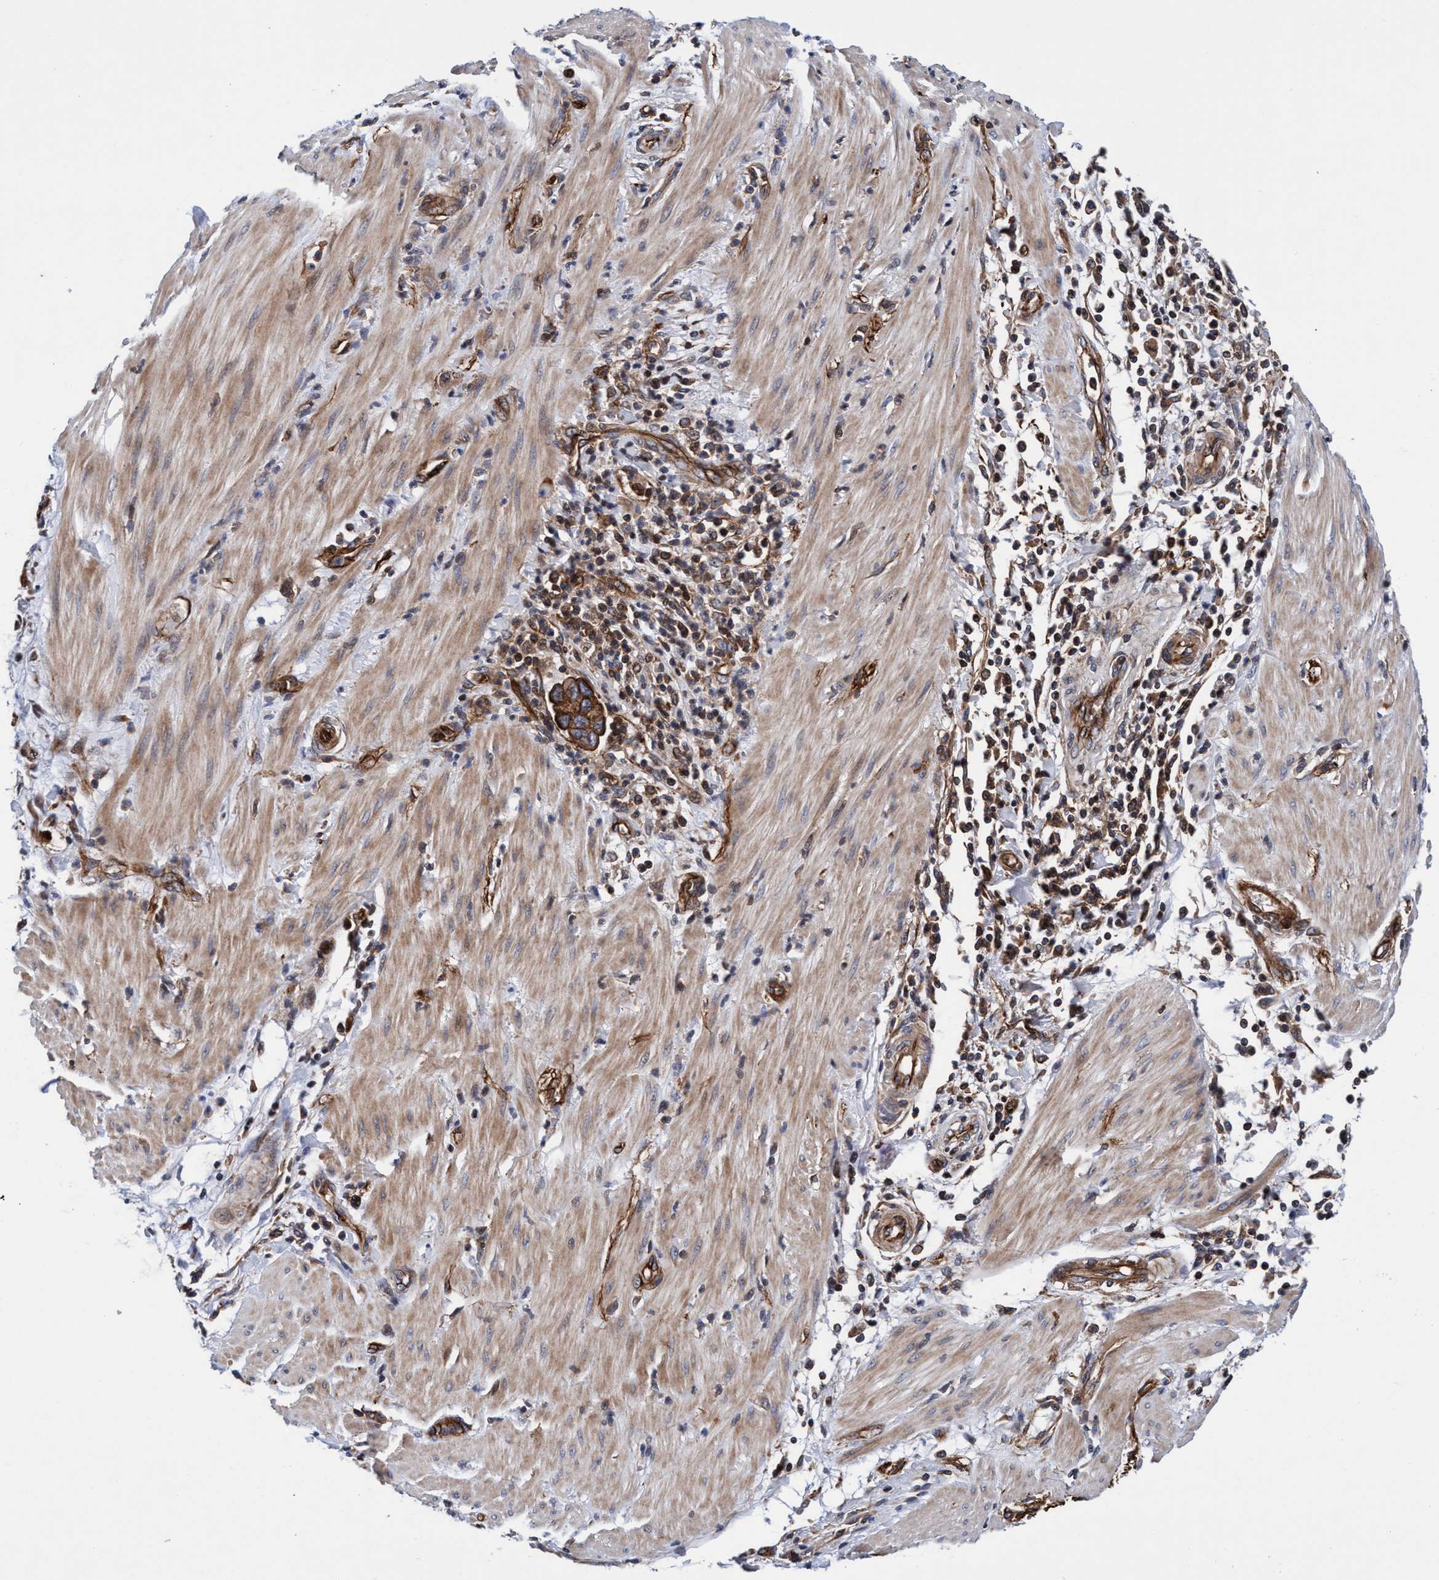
{"staining": {"intensity": "strong", "quantity": ">75%", "location": "cytoplasmic/membranous"}, "tissue": "pancreatic cancer", "cell_type": "Tumor cells", "image_type": "cancer", "snomed": [{"axis": "morphology", "description": "Adenocarcinoma, NOS"}, {"axis": "topography", "description": "Pancreas"}], "caption": "Tumor cells display high levels of strong cytoplasmic/membranous expression in approximately >75% of cells in pancreatic cancer.", "gene": "MCM3AP", "patient": {"sex": "female", "age": 70}}